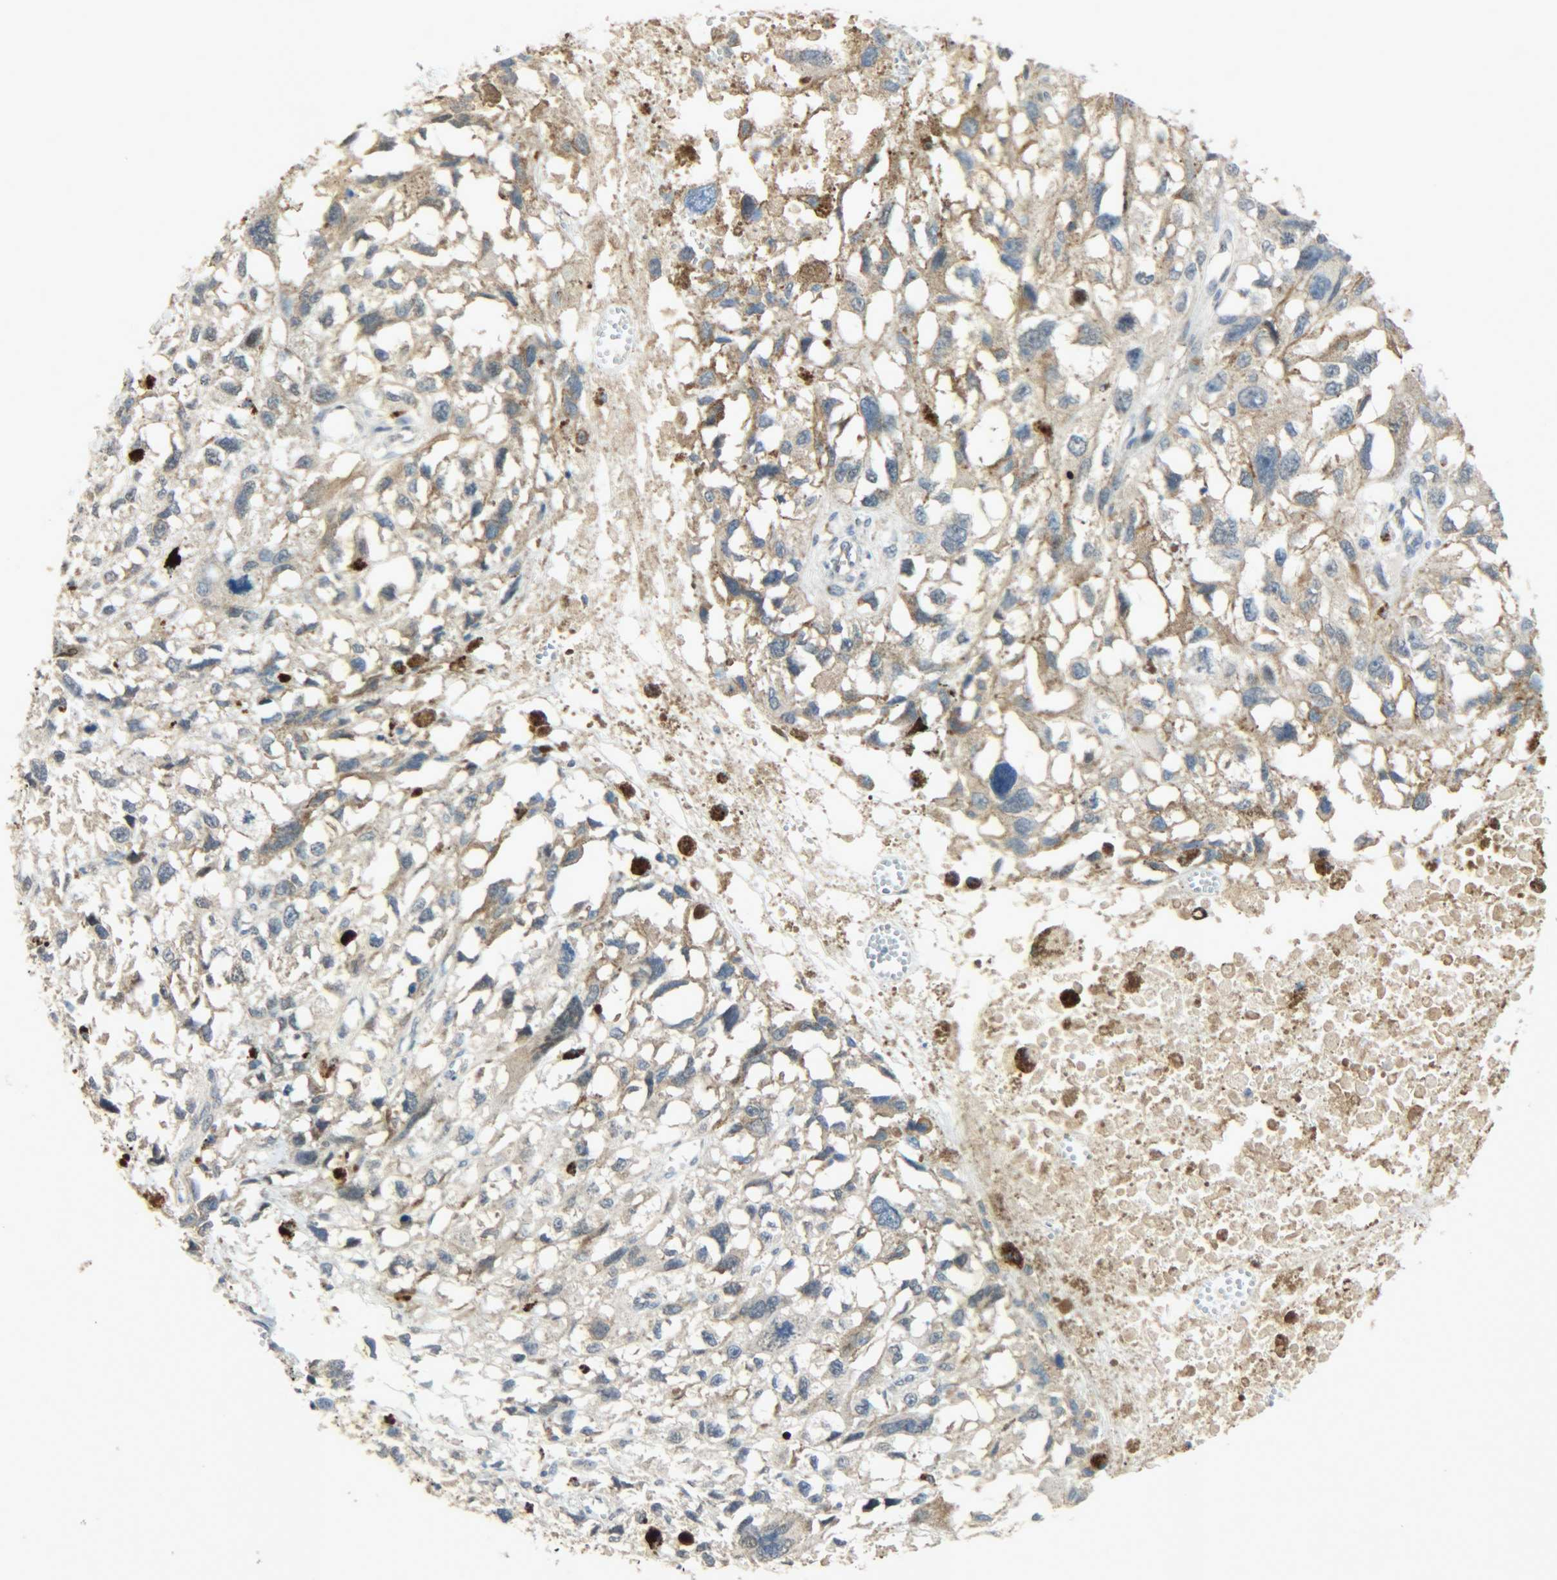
{"staining": {"intensity": "moderate", "quantity": ">75%", "location": "cytoplasmic/membranous"}, "tissue": "melanoma", "cell_type": "Tumor cells", "image_type": "cancer", "snomed": [{"axis": "morphology", "description": "Malignant melanoma, Metastatic site"}, {"axis": "topography", "description": "Lymph node"}], "caption": "There is medium levels of moderate cytoplasmic/membranous positivity in tumor cells of malignant melanoma (metastatic site), as demonstrated by immunohistochemical staining (brown color).", "gene": "GIT2", "patient": {"sex": "male", "age": 59}}